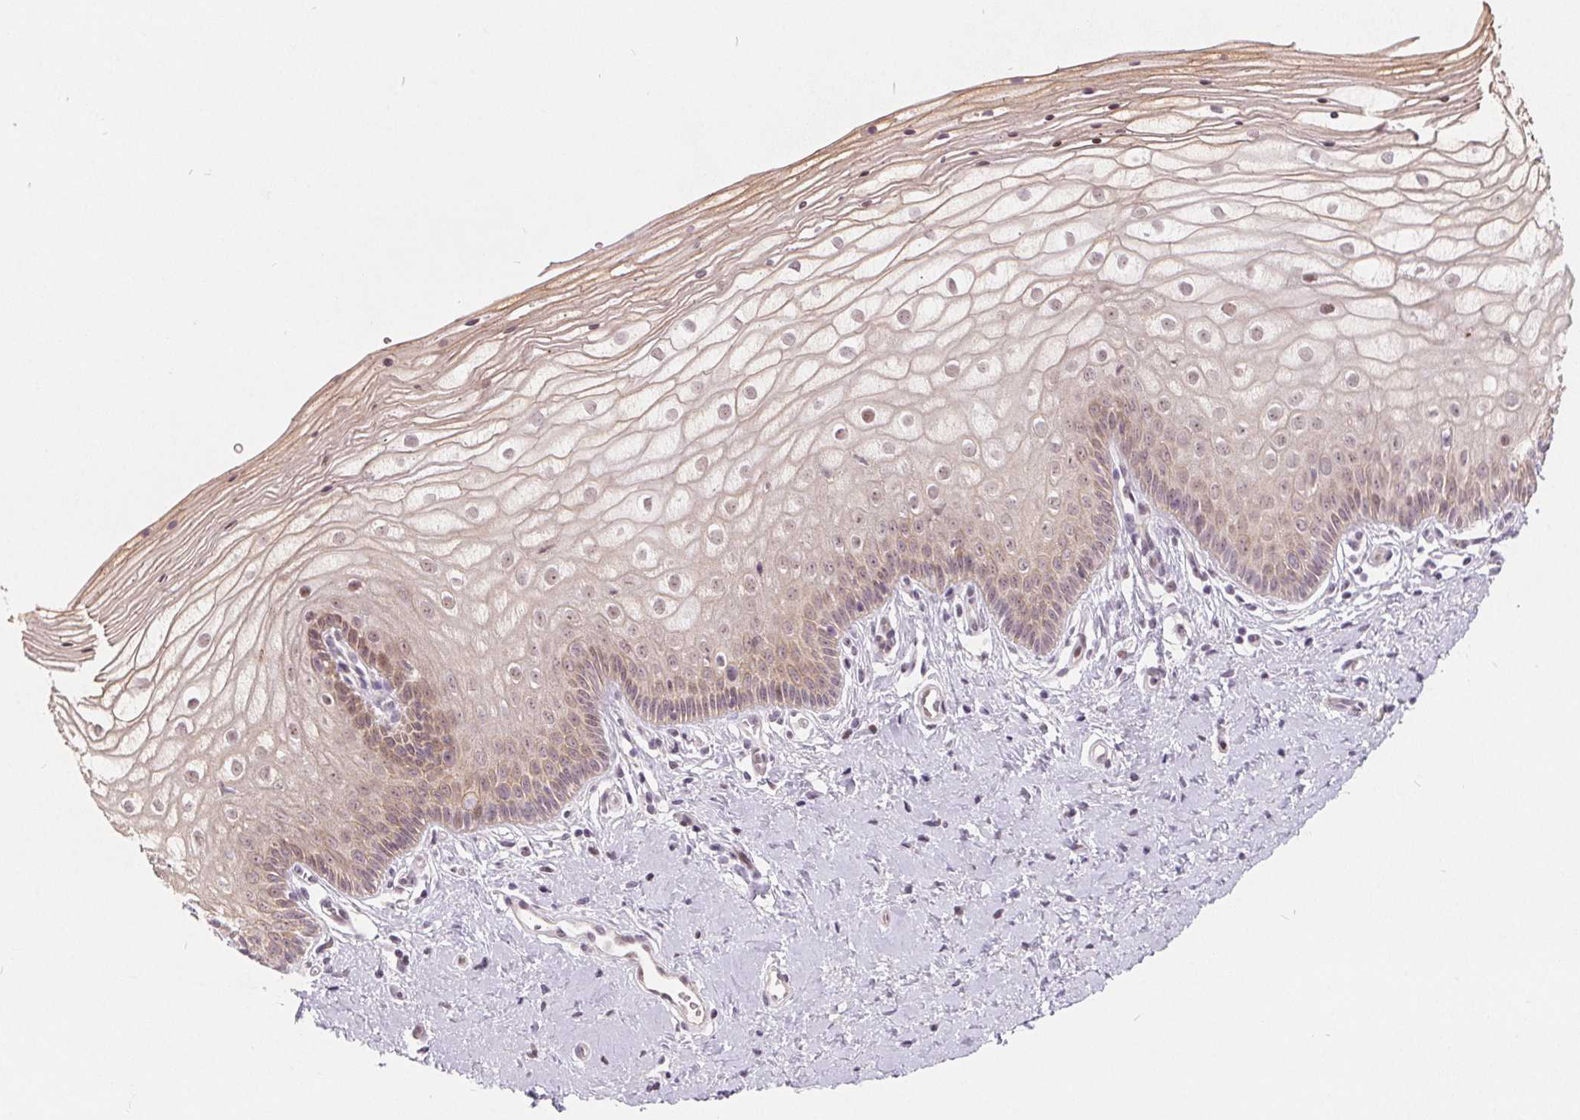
{"staining": {"intensity": "moderate", "quantity": "25%-75%", "location": "cytoplasmic/membranous,nuclear"}, "tissue": "vagina", "cell_type": "Squamous epithelial cells", "image_type": "normal", "snomed": [{"axis": "morphology", "description": "Normal tissue, NOS"}, {"axis": "topography", "description": "Vagina"}], "caption": "Protein analysis of unremarkable vagina demonstrates moderate cytoplasmic/membranous,nuclear expression in approximately 25%-75% of squamous epithelial cells. (Stains: DAB (3,3'-diaminobenzidine) in brown, nuclei in blue, Microscopy: brightfield microscopy at high magnification).", "gene": "NRG2", "patient": {"sex": "female", "age": 39}}